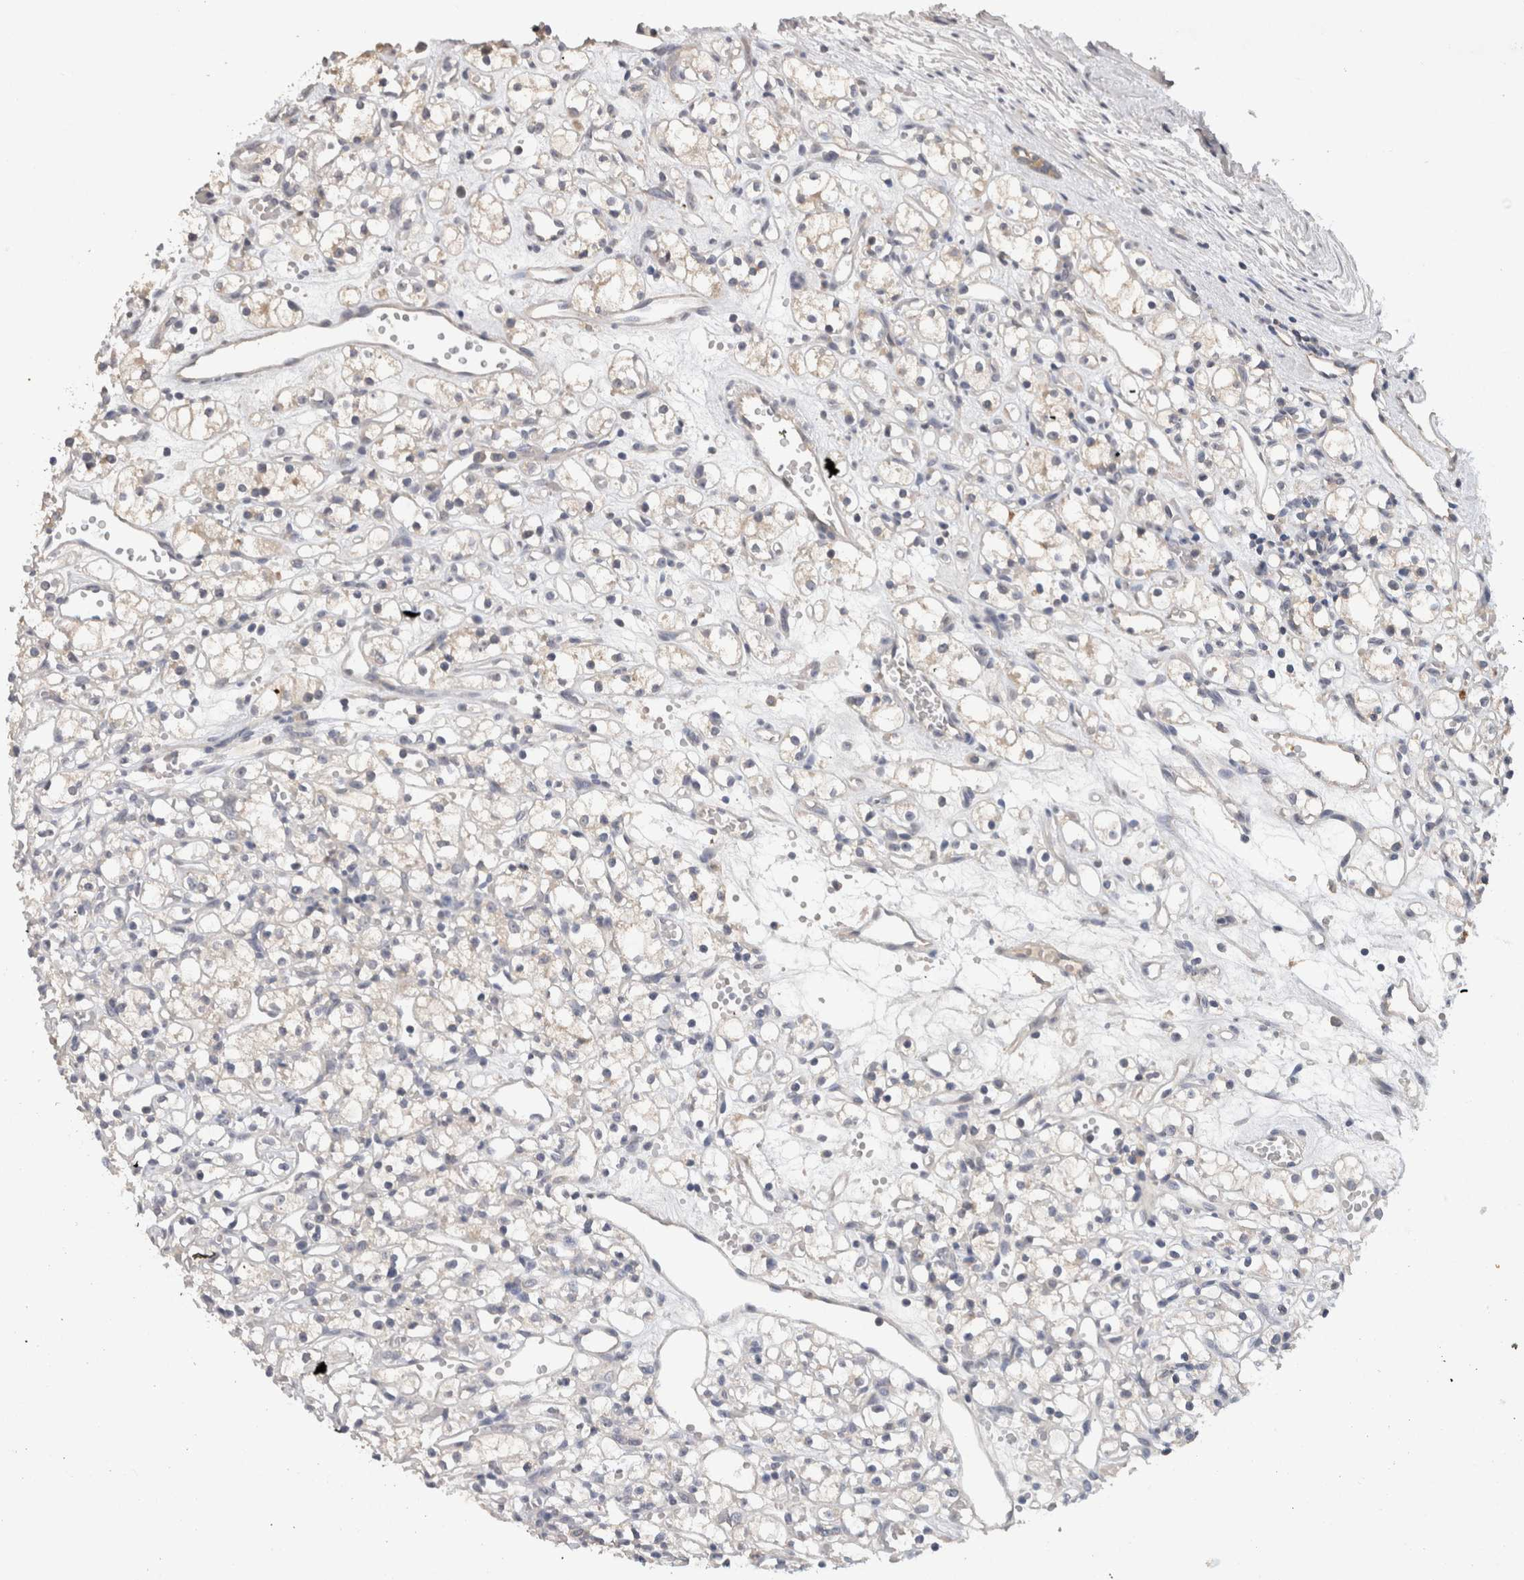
{"staining": {"intensity": "negative", "quantity": "none", "location": "none"}, "tissue": "renal cancer", "cell_type": "Tumor cells", "image_type": "cancer", "snomed": [{"axis": "morphology", "description": "Adenocarcinoma, NOS"}, {"axis": "topography", "description": "Kidney"}], "caption": "Protein analysis of adenocarcinoma (renal) shows no significant positivity in tumor cells. The staining is performed using DAB (3,3'-diaminobenzidine) brown chromogen with nuclei counter-stained in using hematoxylin.", "gene": "HEXD", "patient": {"sex": "female", "age": 59}}